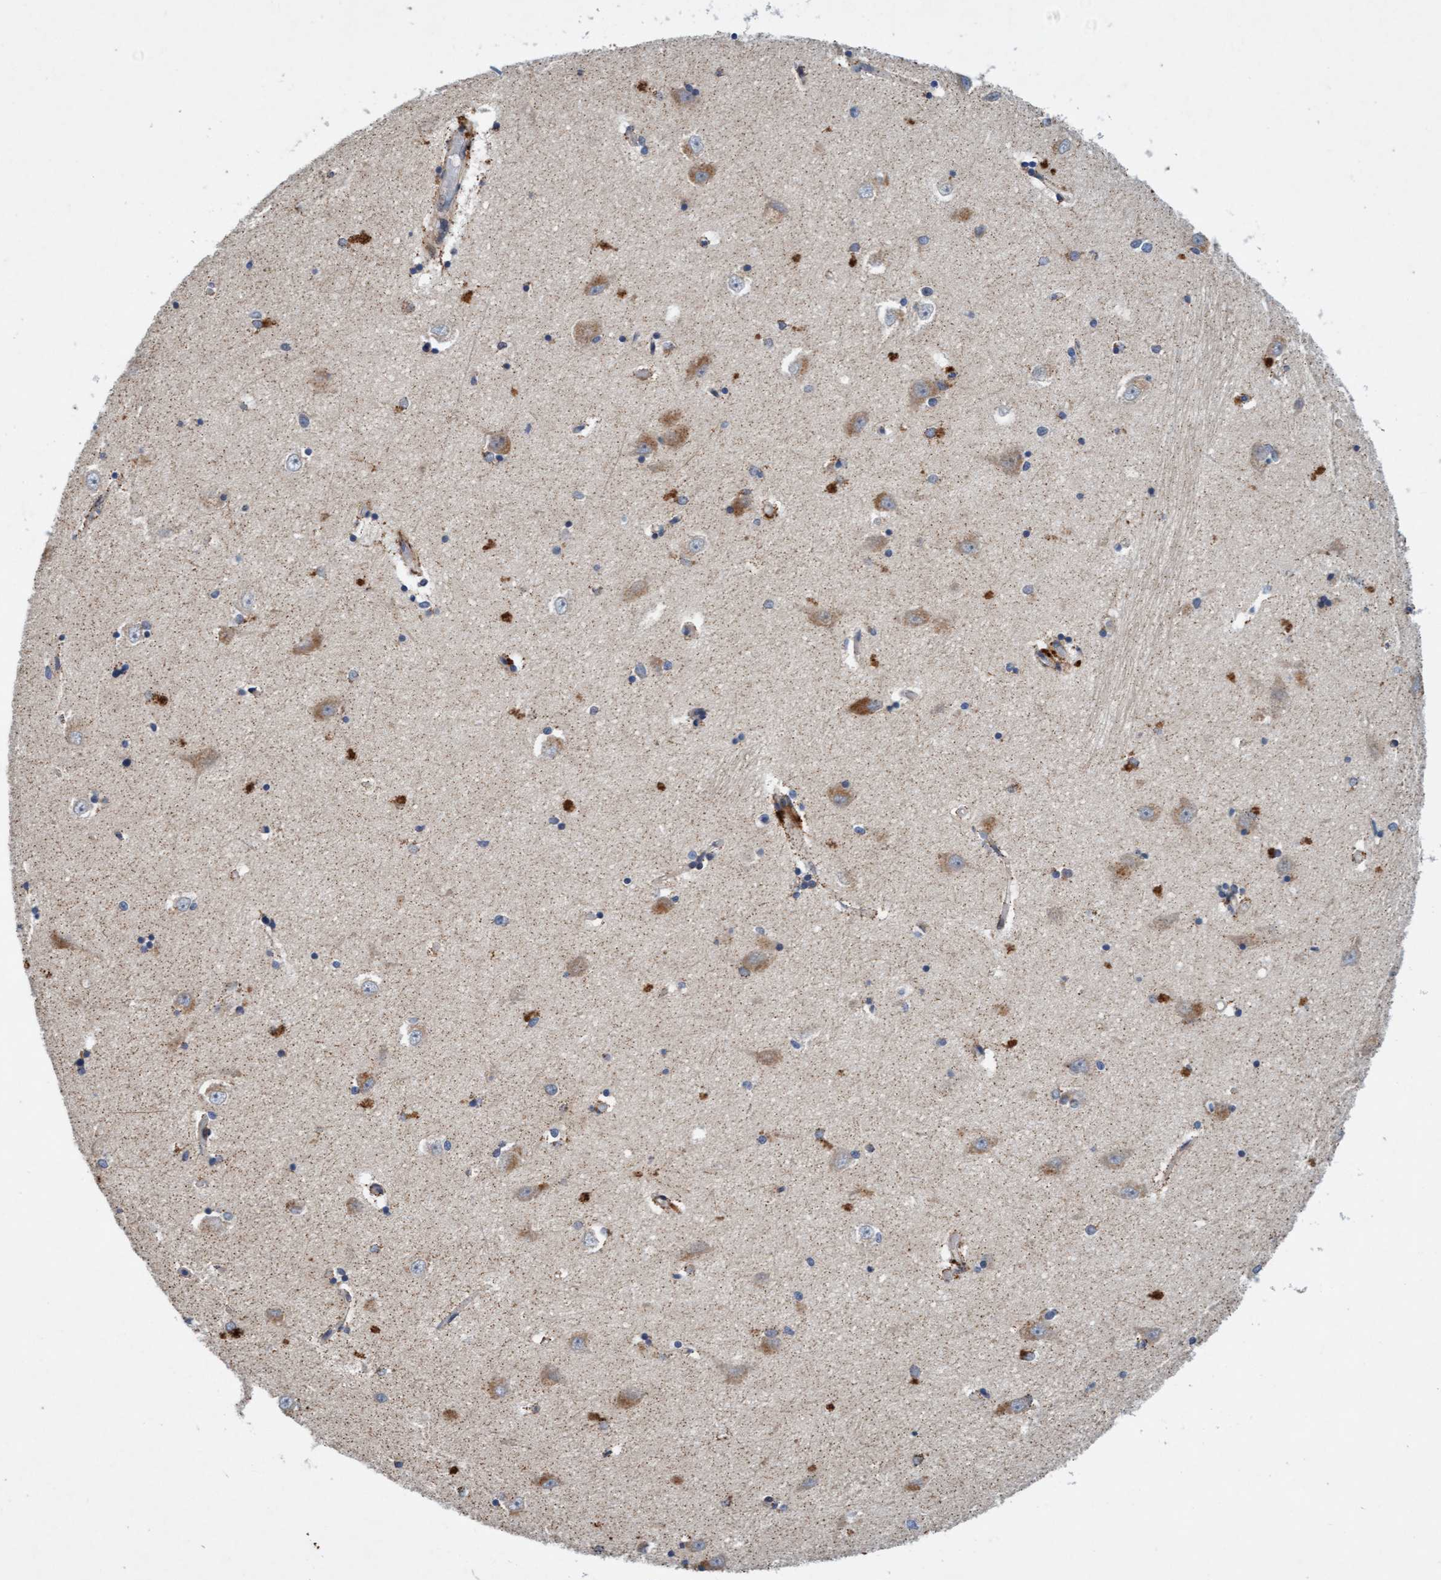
{"staining": {"intensity": "moderate", "quantity": "<25%", "location": "cytoplasmic/membranous"}, "tissue": "hippocampus", "cell_type": "Glial cells", "image_type": "normal", "snomed": [{"axis": "morphology", "description": "Normal tissue, NOS"}, {"axis": "topography", "description": "Hippocampus"}], "caption": "Normal hippocampus was stained to show a protein in brown. There is low levels of moderate cytoplasmic/membranous staining in approximately <25% of glial cells. (DAB IHC with brightfield microscopy, high magnification).", "gene": "TMEM70", "patient": {"sex": "male", "age": 45}}